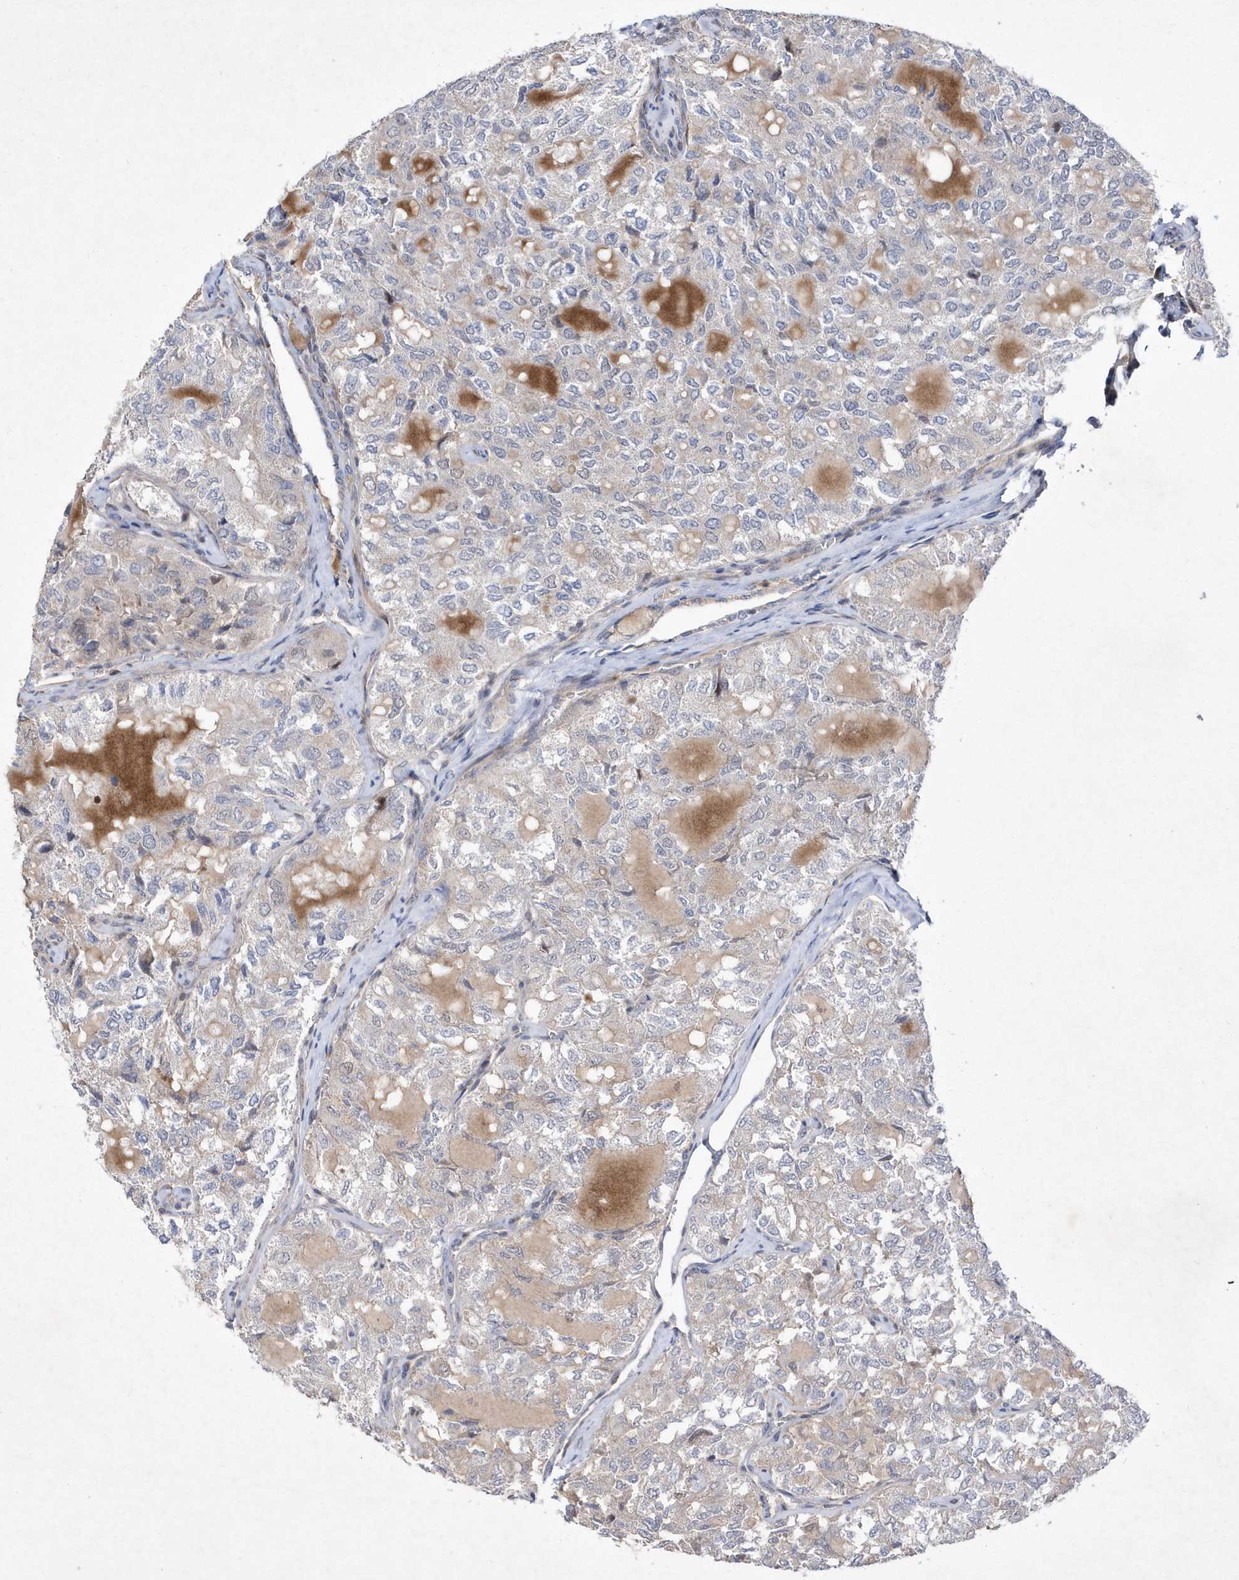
{"staining": {"intensity": "negative", "quantity": "none", "location": "none"}, "tissue": "thyroid cancer", "cell_type": "Tumor cells", "image_type": "cancer", "snomed": [{"axis": "morphology", "description": "Follicular adenoma carcinoma, NOS"}, {"axis": "topography", "description": "Thyroid gland"}], "caption": "This is a photomicrograph of IHC staining of thyroid cancer (follicular adenoma carcinoma), which shows no expression in tumor cells.", "gene": "LONRF2", "patient": {"sex": "male", "age": 75}}